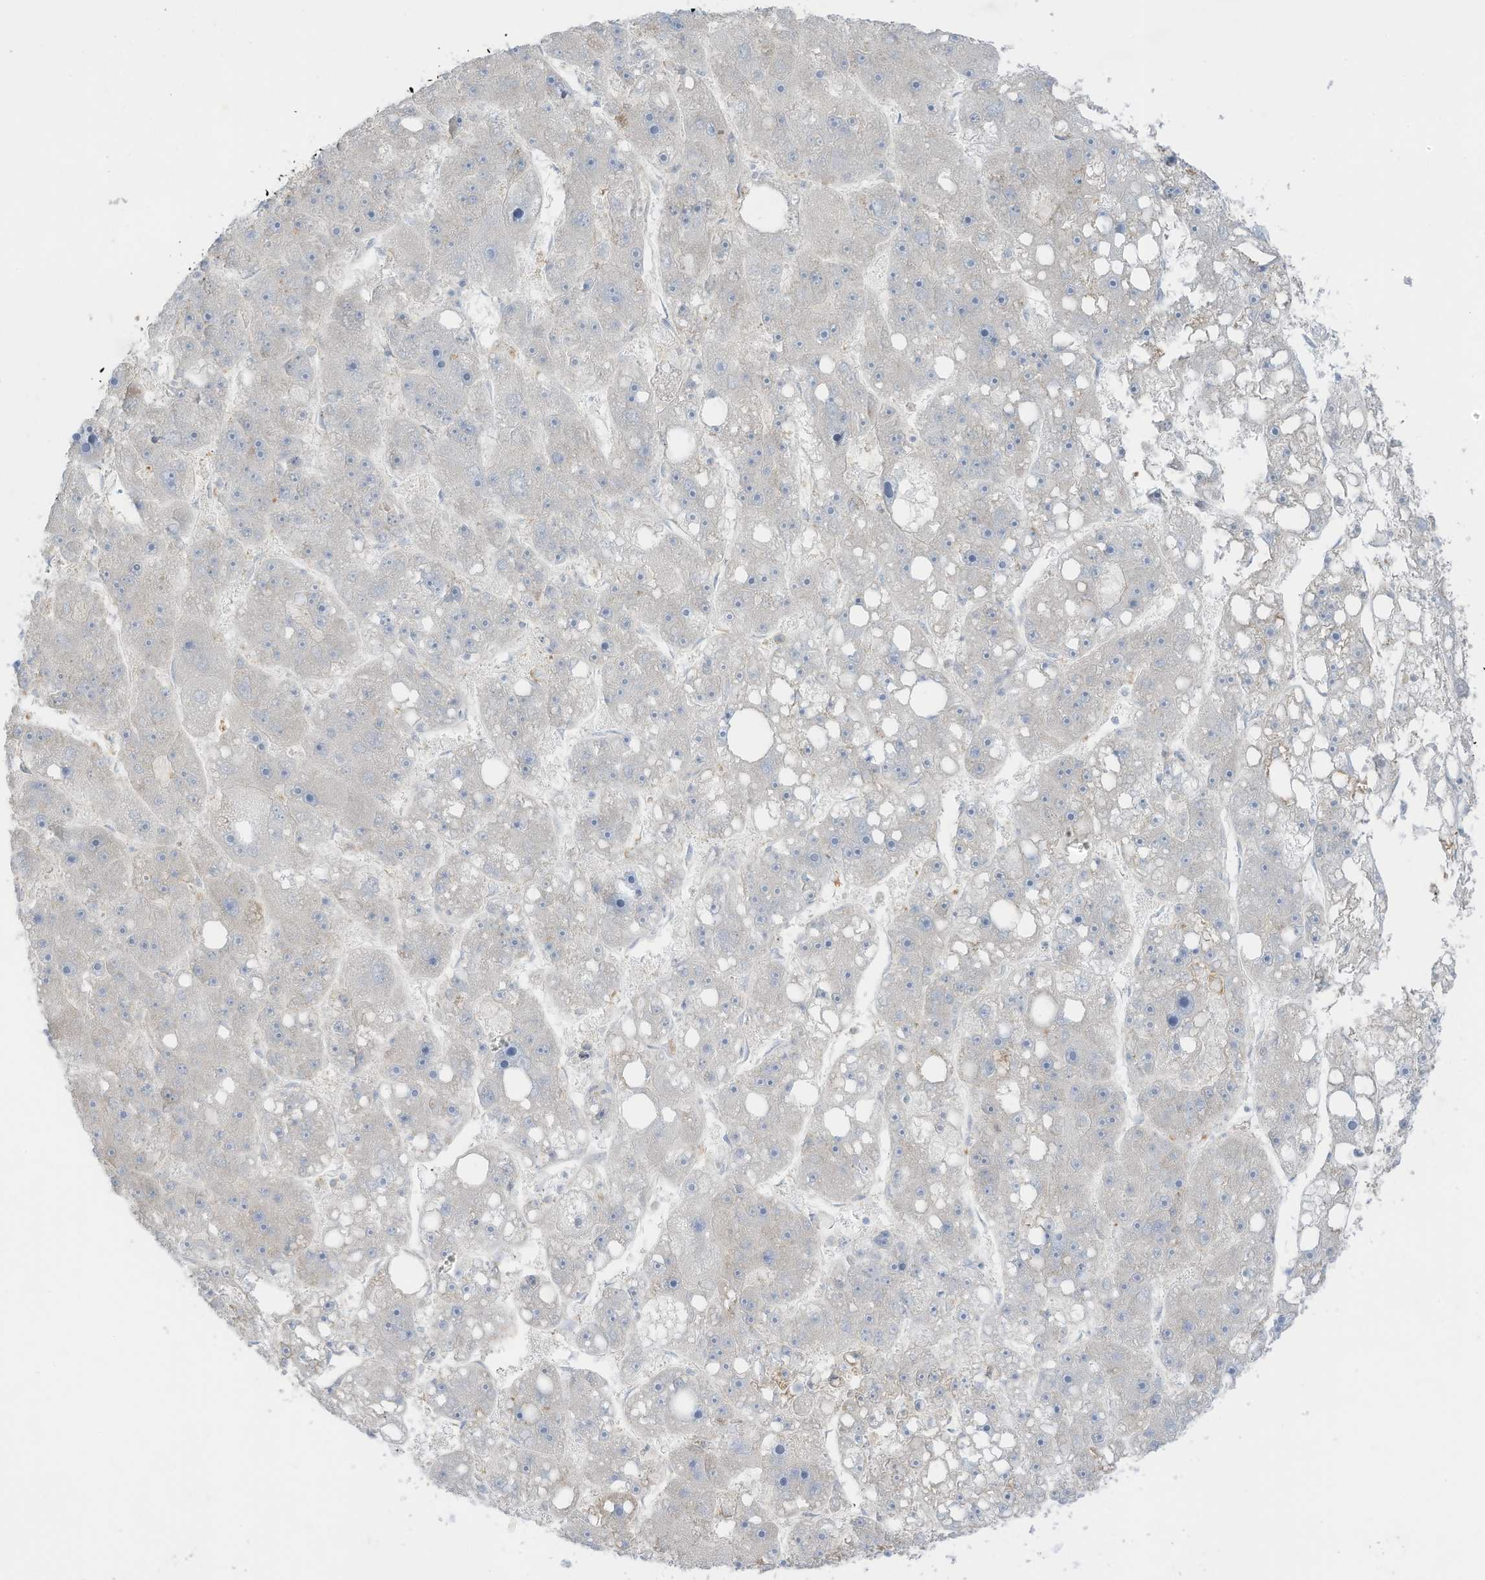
{"staining": {"intensity": "negative", "quantity": "none", "location": "none"}, "tissue": "liver cancer", "cell_type": "Tumor cells", "image_type": "cancer", "snomed": [{"axis": "morphology", "description": "Carcinoma, Hepatocellular, NOS"}, {"axis": "topography", "description": "Liver"}], "caption": "Immunohistochemistry image of human liver cancer stained for a protein (brown), which exhibits no staining in tumor cells. (Stains: DAB (3,3'-diaminobenzidine) immunohistochemistry (IHC) with hematoxylin counter stain, Microscopy: brightfield microscopy at high magnification).", "gene": "HSD17B13", "patient": {"sex": "female", "age": 61}}